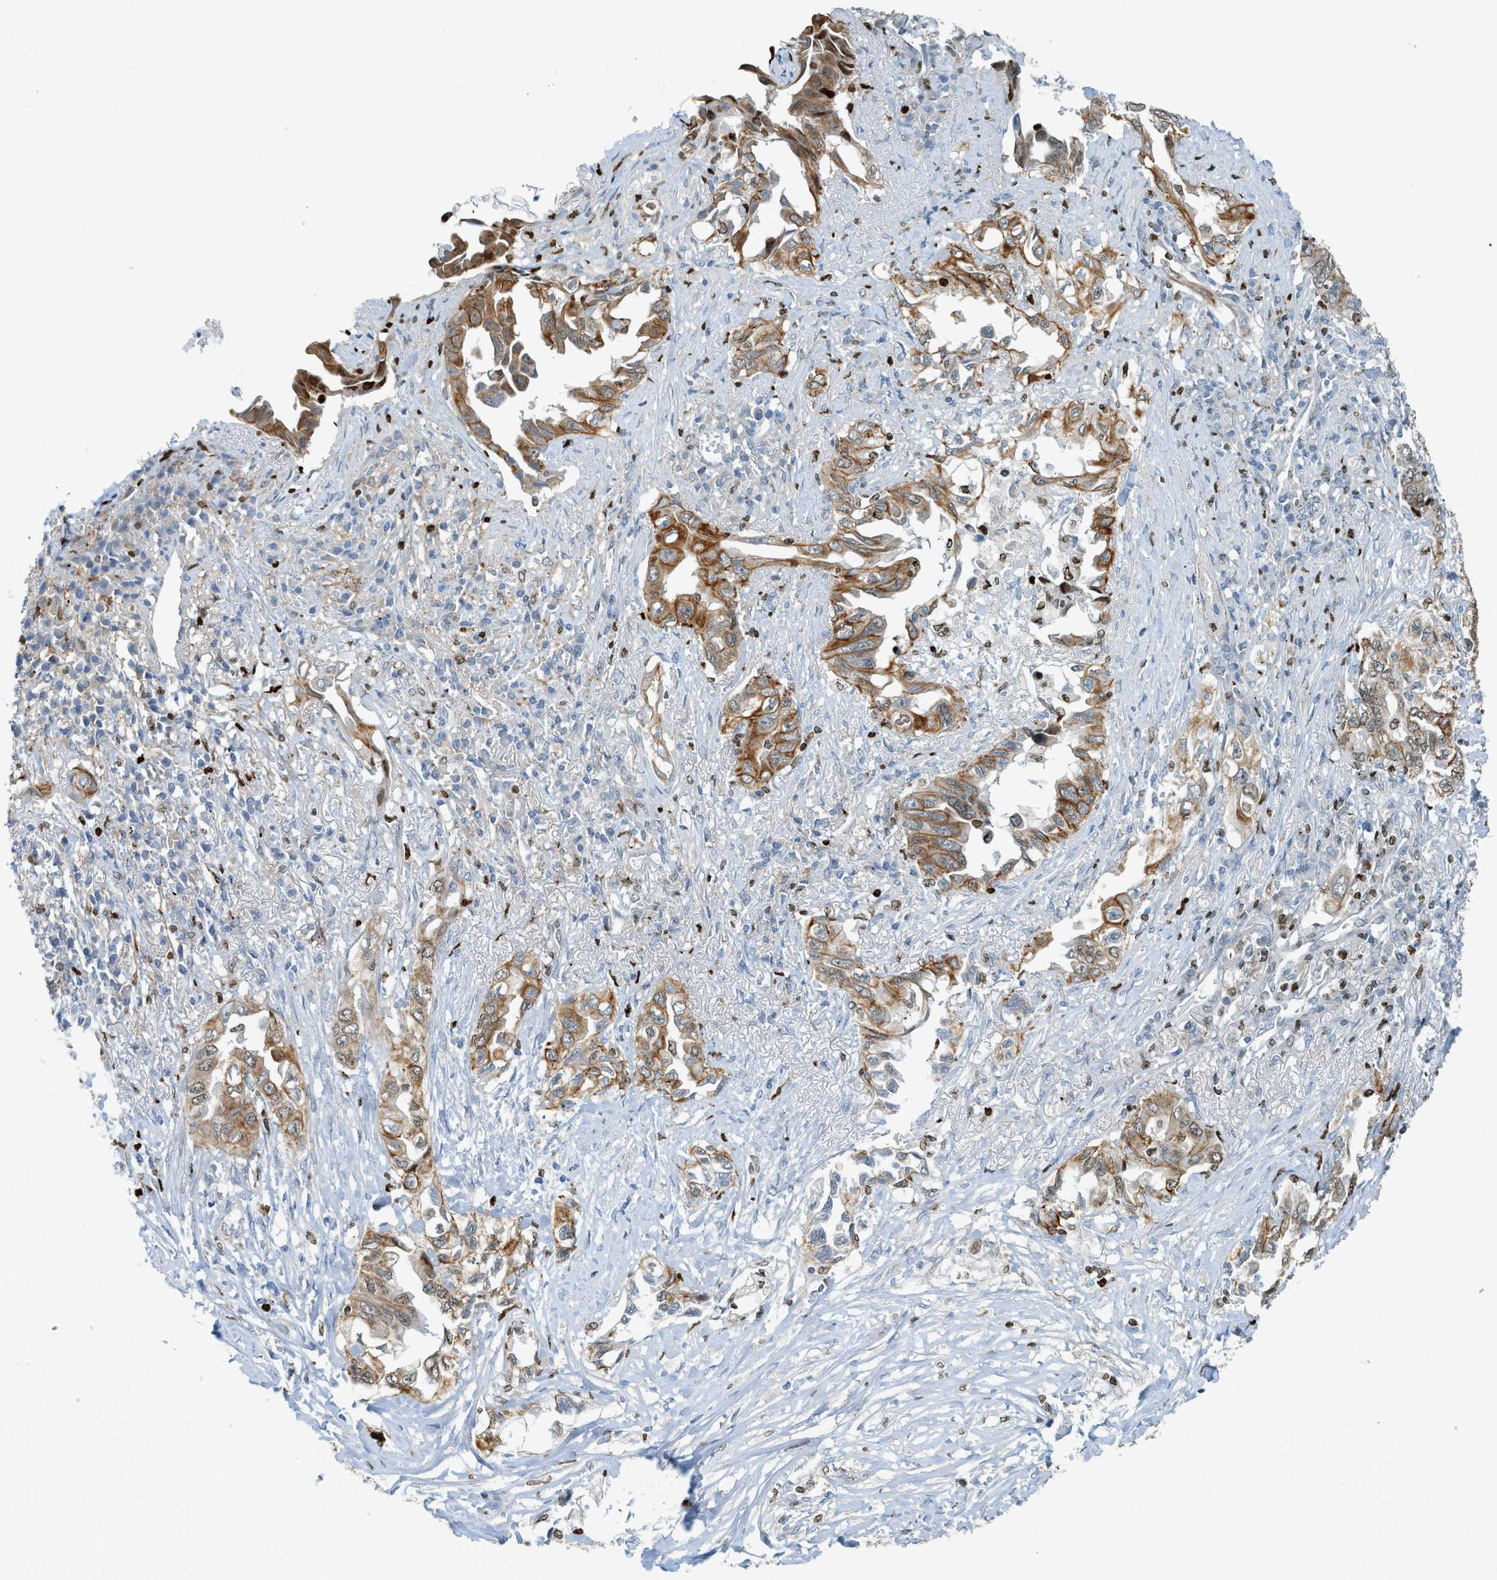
{"staining": {"intensity": "moderate", "quantity": ">75%", "location": "cytoplasmic/membranous"}, "tissue": "lung cancer", "cell_type": "Tumor cells", "image_type": "cancer", "snomed": [{"axis": "morphology", "description": "Adenocarcinoma, NOS"}, {"axis": "topography", "description": "Lung"}], "caption": "Lung cancer tissue reveals moderate cytoplasmic/membranous positivity in about >75% of tumor cells, visualized by immunohistochemistry.", "gene": "SH3D19", "patient": {"sex": "female", "age": 51}}